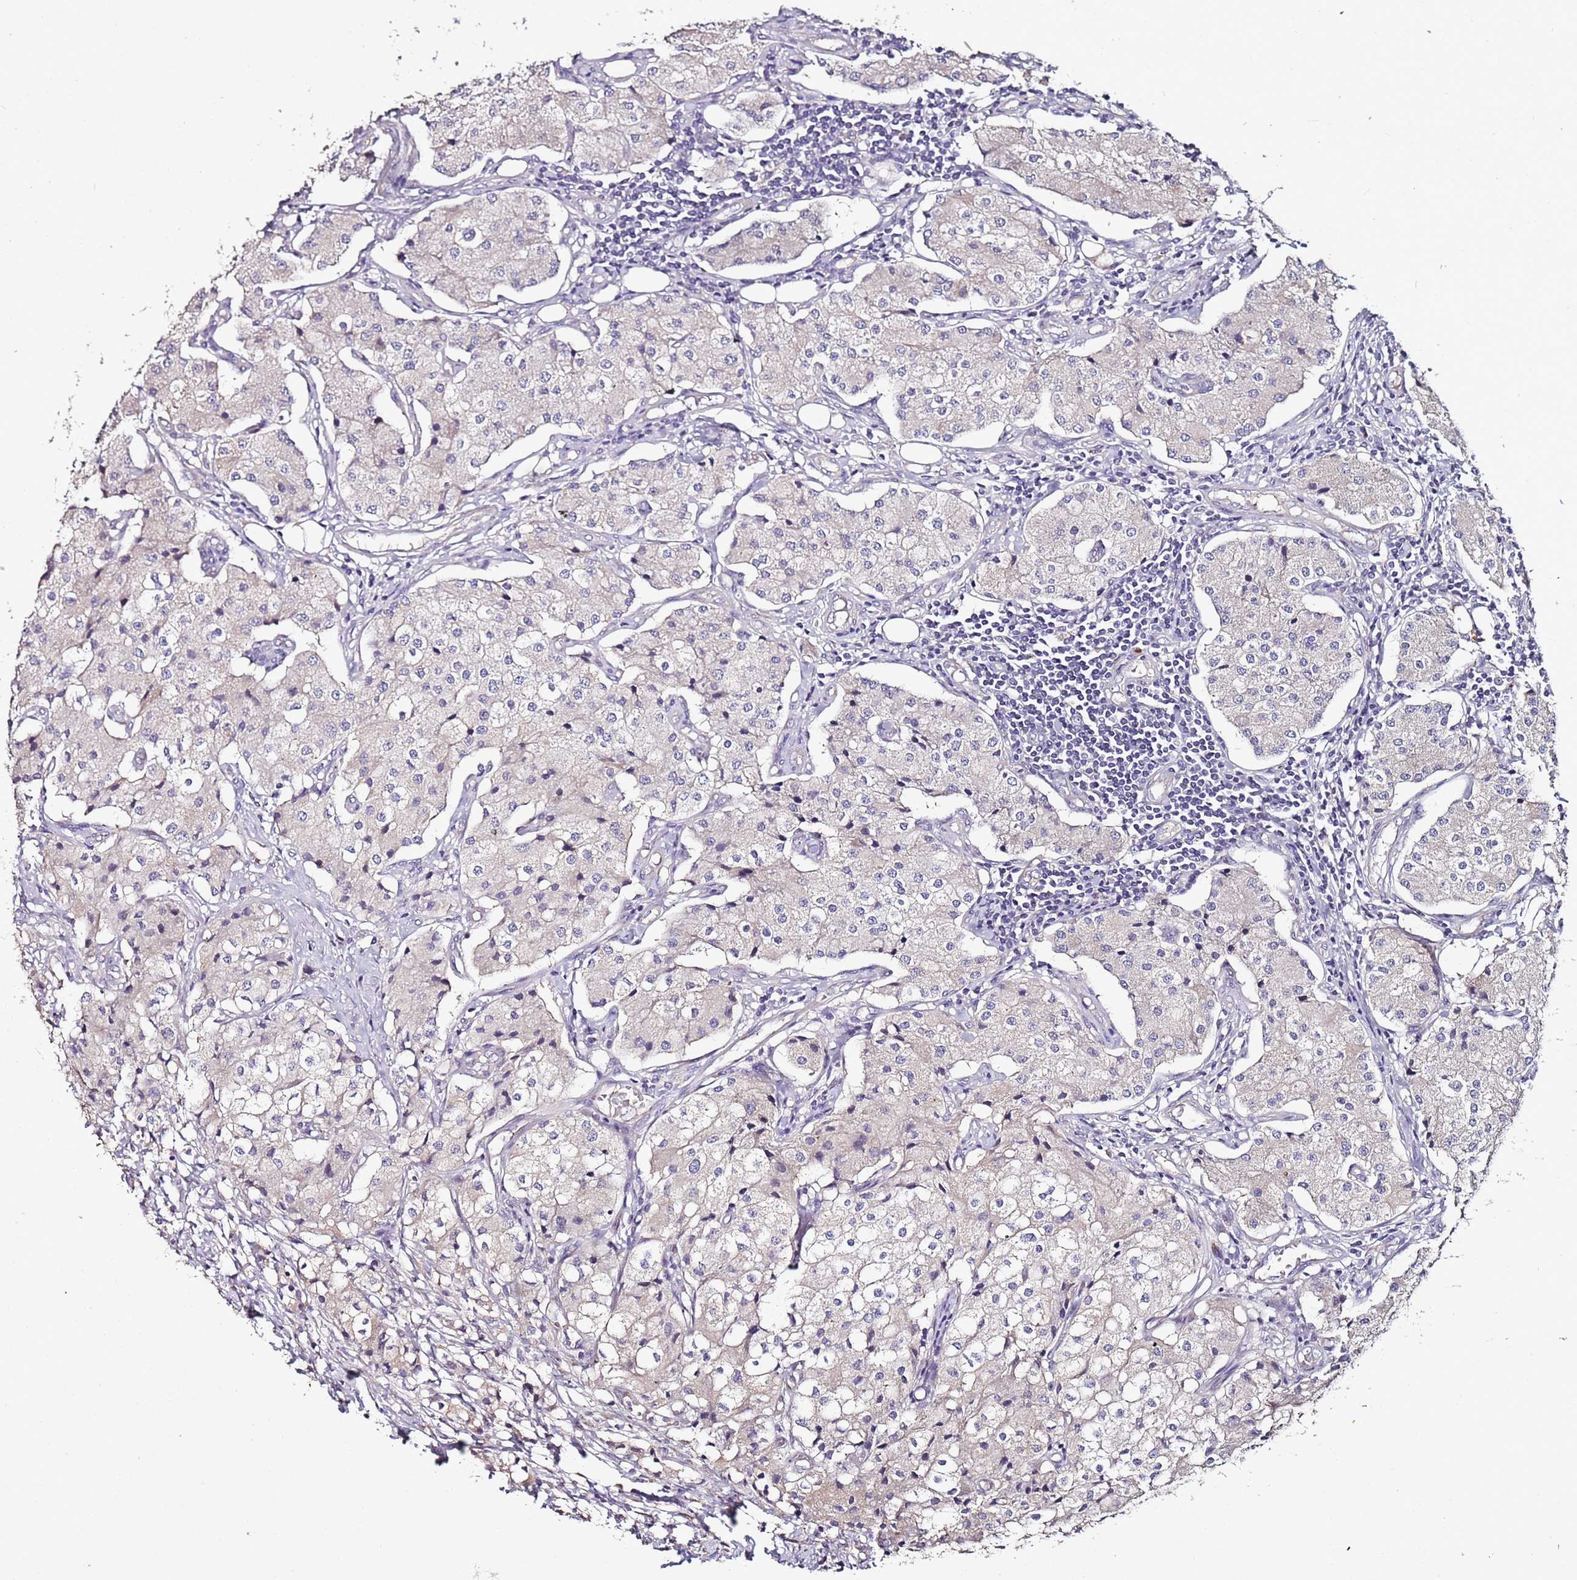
{"staining": {"intensity": "negative", "quantity": "none", "location": "none"}, "tissue": "carcinoid", "cell_type": "Tumor cells", "image_type": "cancer", "snomed": [{"axis": "morphology", "description": "Carcinoid, malignant, NOS"}, {"axis": "topography", "description": "Colon"}], "caption": "High power microscopy image of an immunohistochemistry photomicrograph of carcinoid, revealing no significant staining in tumor cells.", "gene": "FAM20A", "patient": {"sex": "female", "age": 52}}